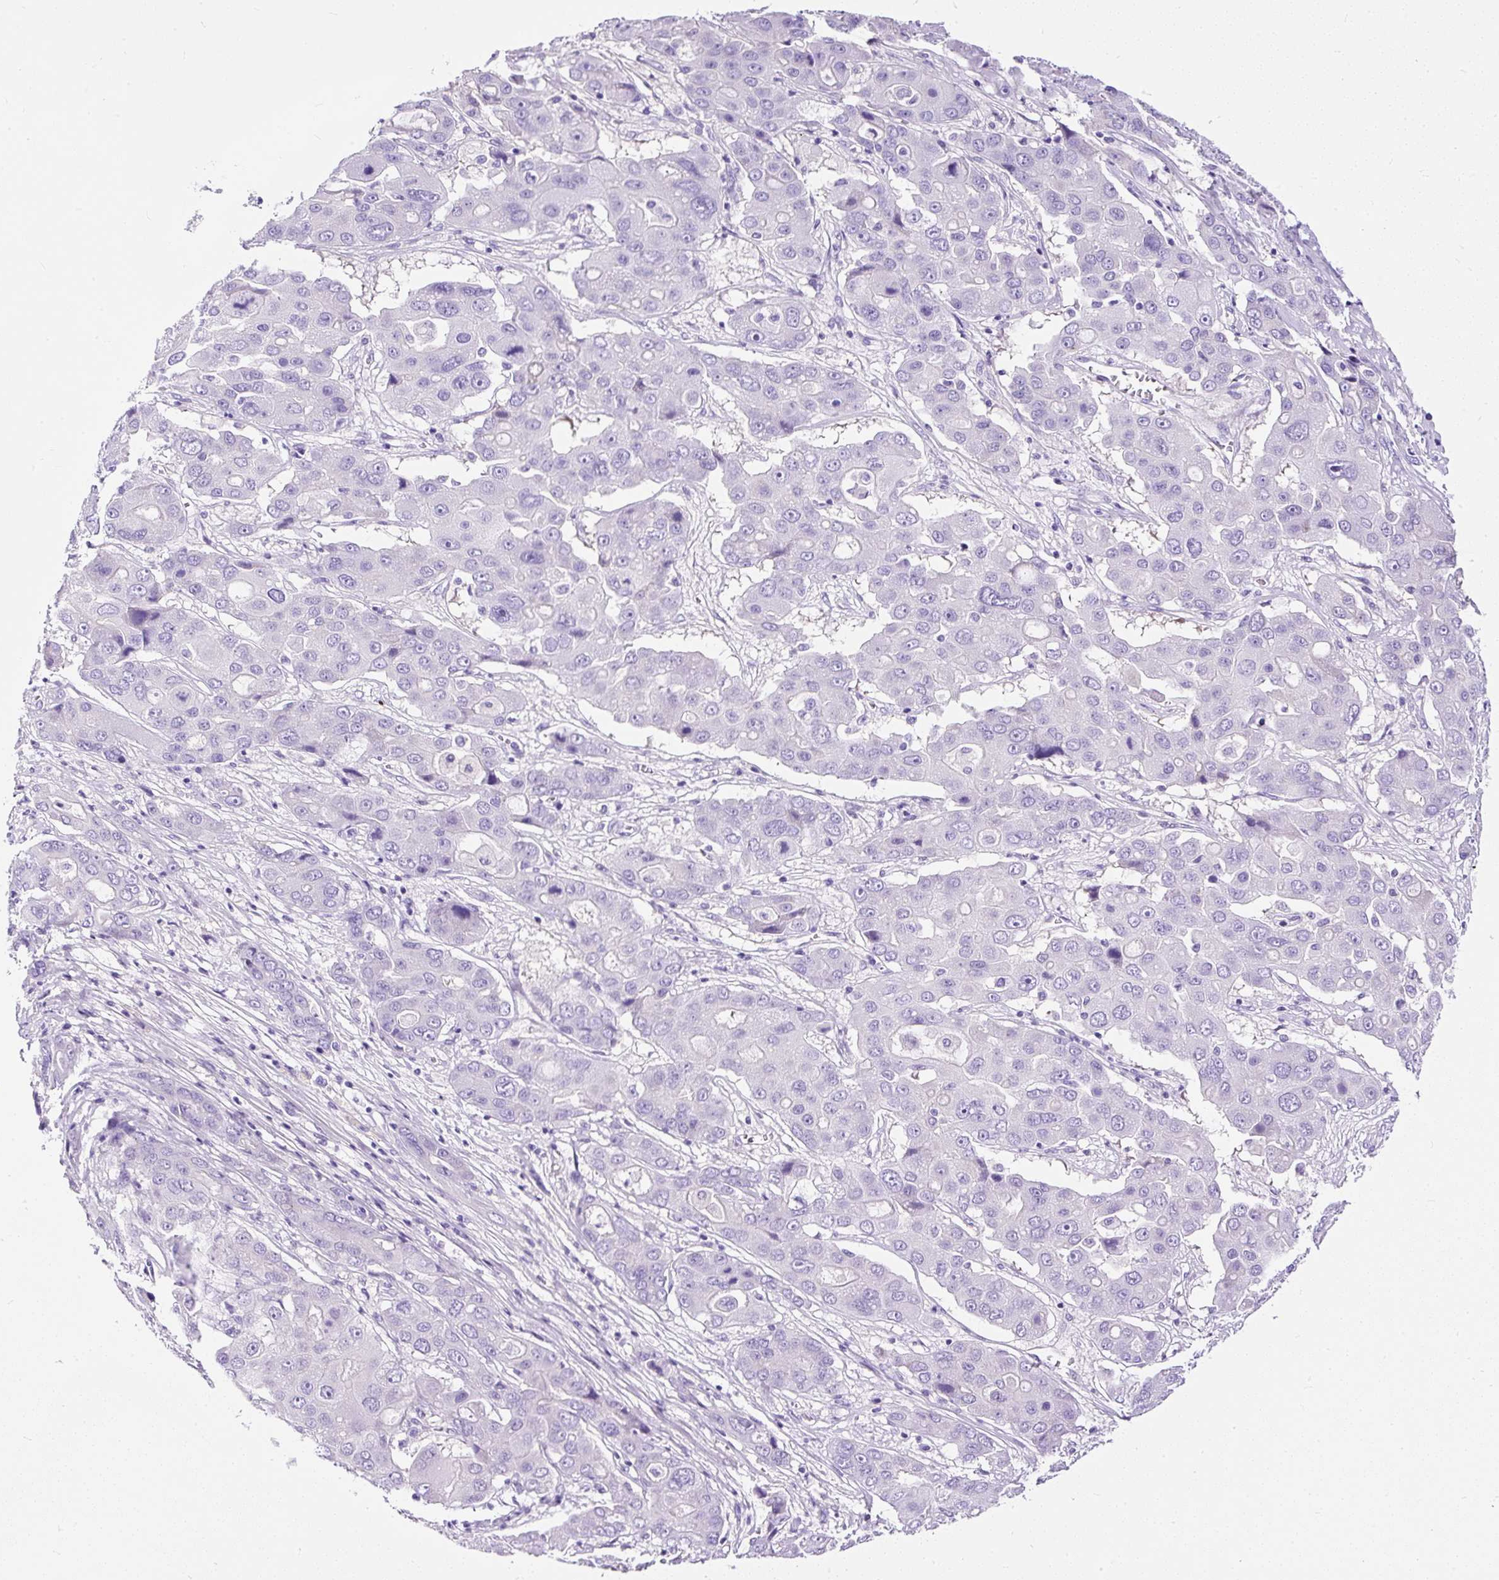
{"staining": {"intensity": "negative", "quantity": "none", "location": "none"}, "tissue": "liver cancer", "cell_type": "Tumor cells", "image_type": "cancer", "snomed": [{"axis": "morphology", "description": "Cholangiocarcinoma"}, {"axis": "topography", "description": "Liver"}], "caption": "This is an immunohistochemistry (IHC) micrograph of cholangiocarcinoma (liver). There is no positivity in tumor cells.", "gene": "STOX2", "patient": {"sex": "male", "age": 67}}